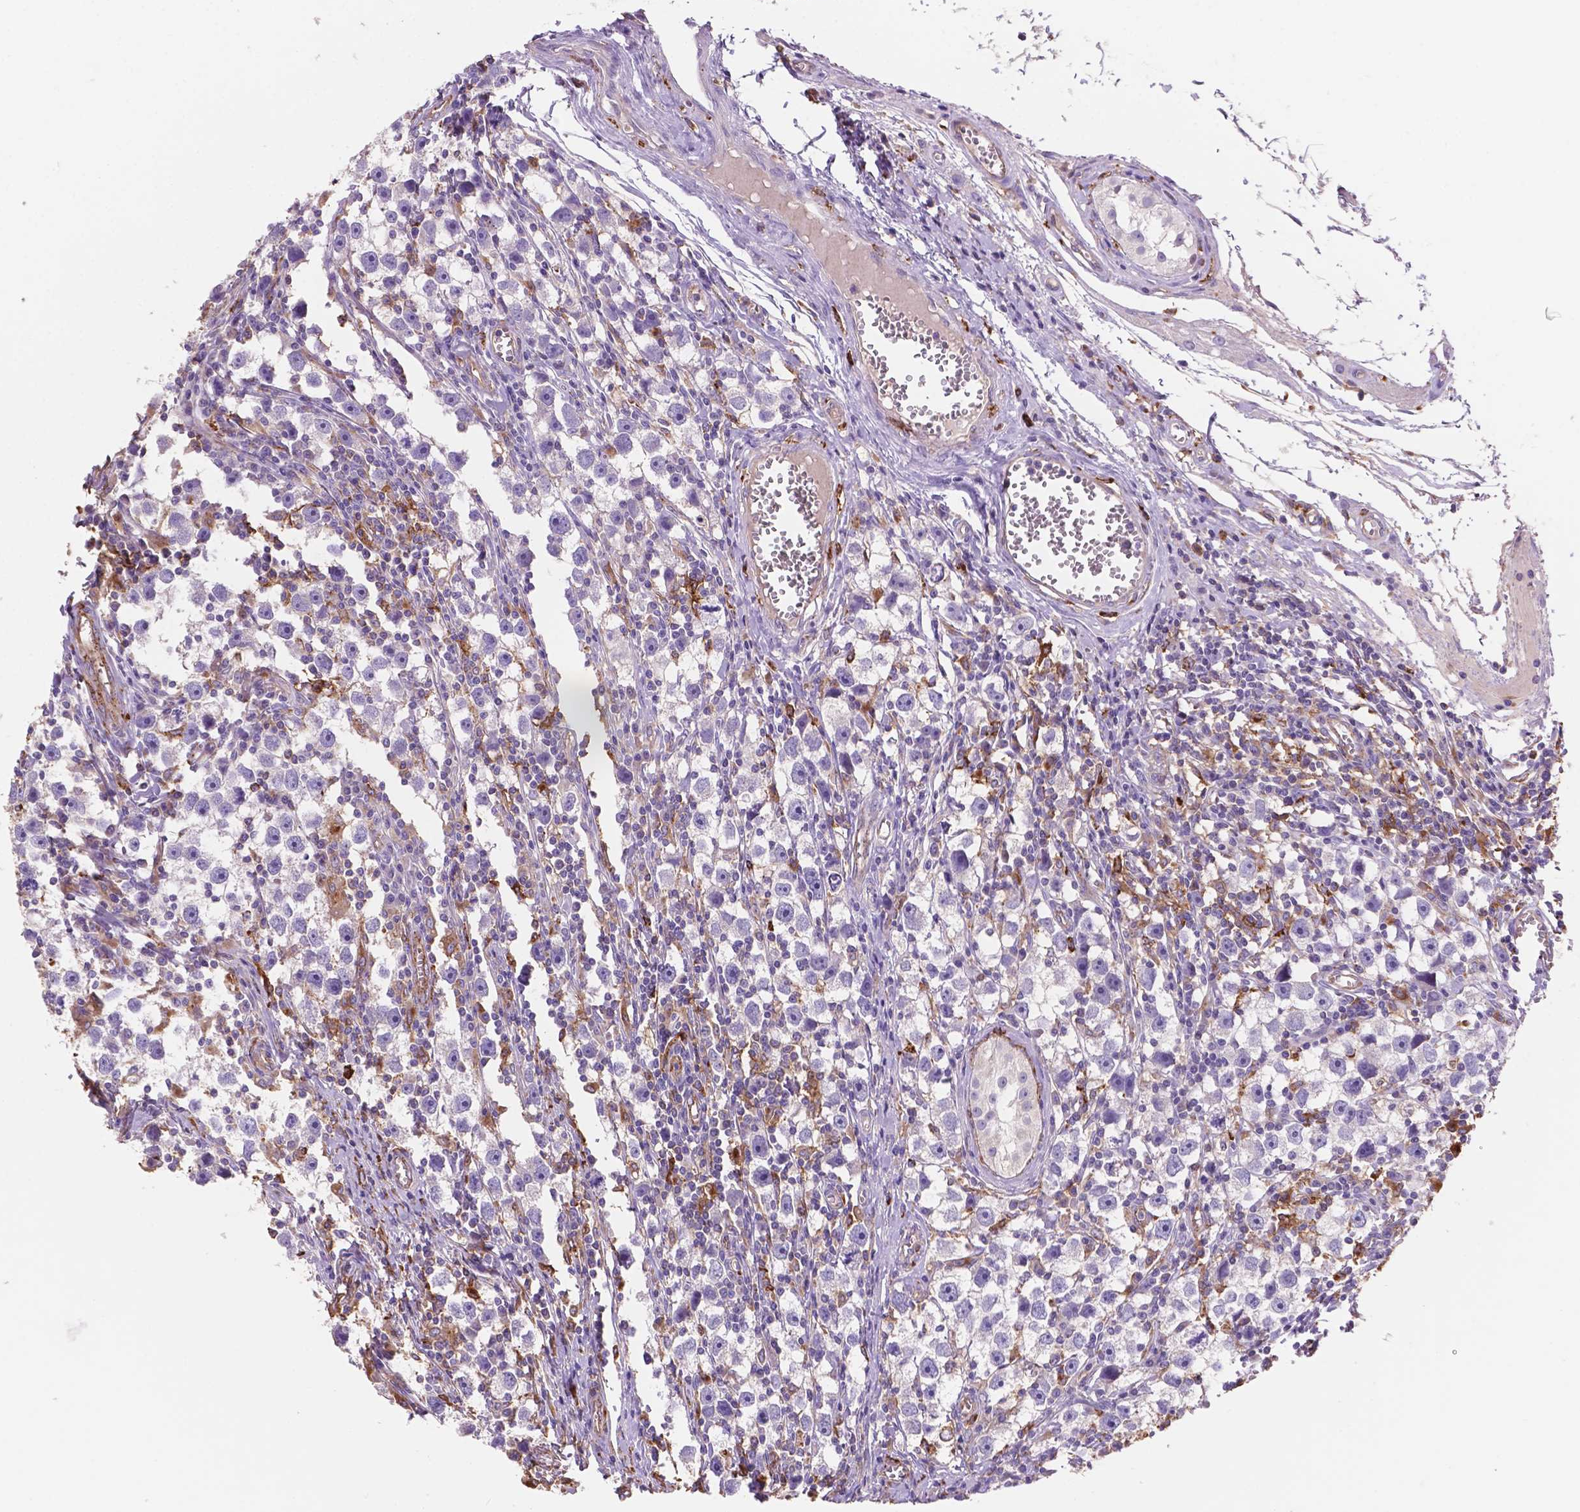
{"staining": {"intensity": "negative", "quantity": "none", "location": "none"}, "tissue": "testis cancer", "cell_type": "Tumor cells", "image_type": "cancer", "snomed": [{"axis": "morphology", "description": "Seminoma, NOS"}, {"axis": "topography", "description": "Testis"}], "caption": "Immunohistochemistry of human testis cancer (seminoma) displays no expression in tumor cells.", "gene": "MKRN2OS", "patient": {"sex": "male", "age": 30}}